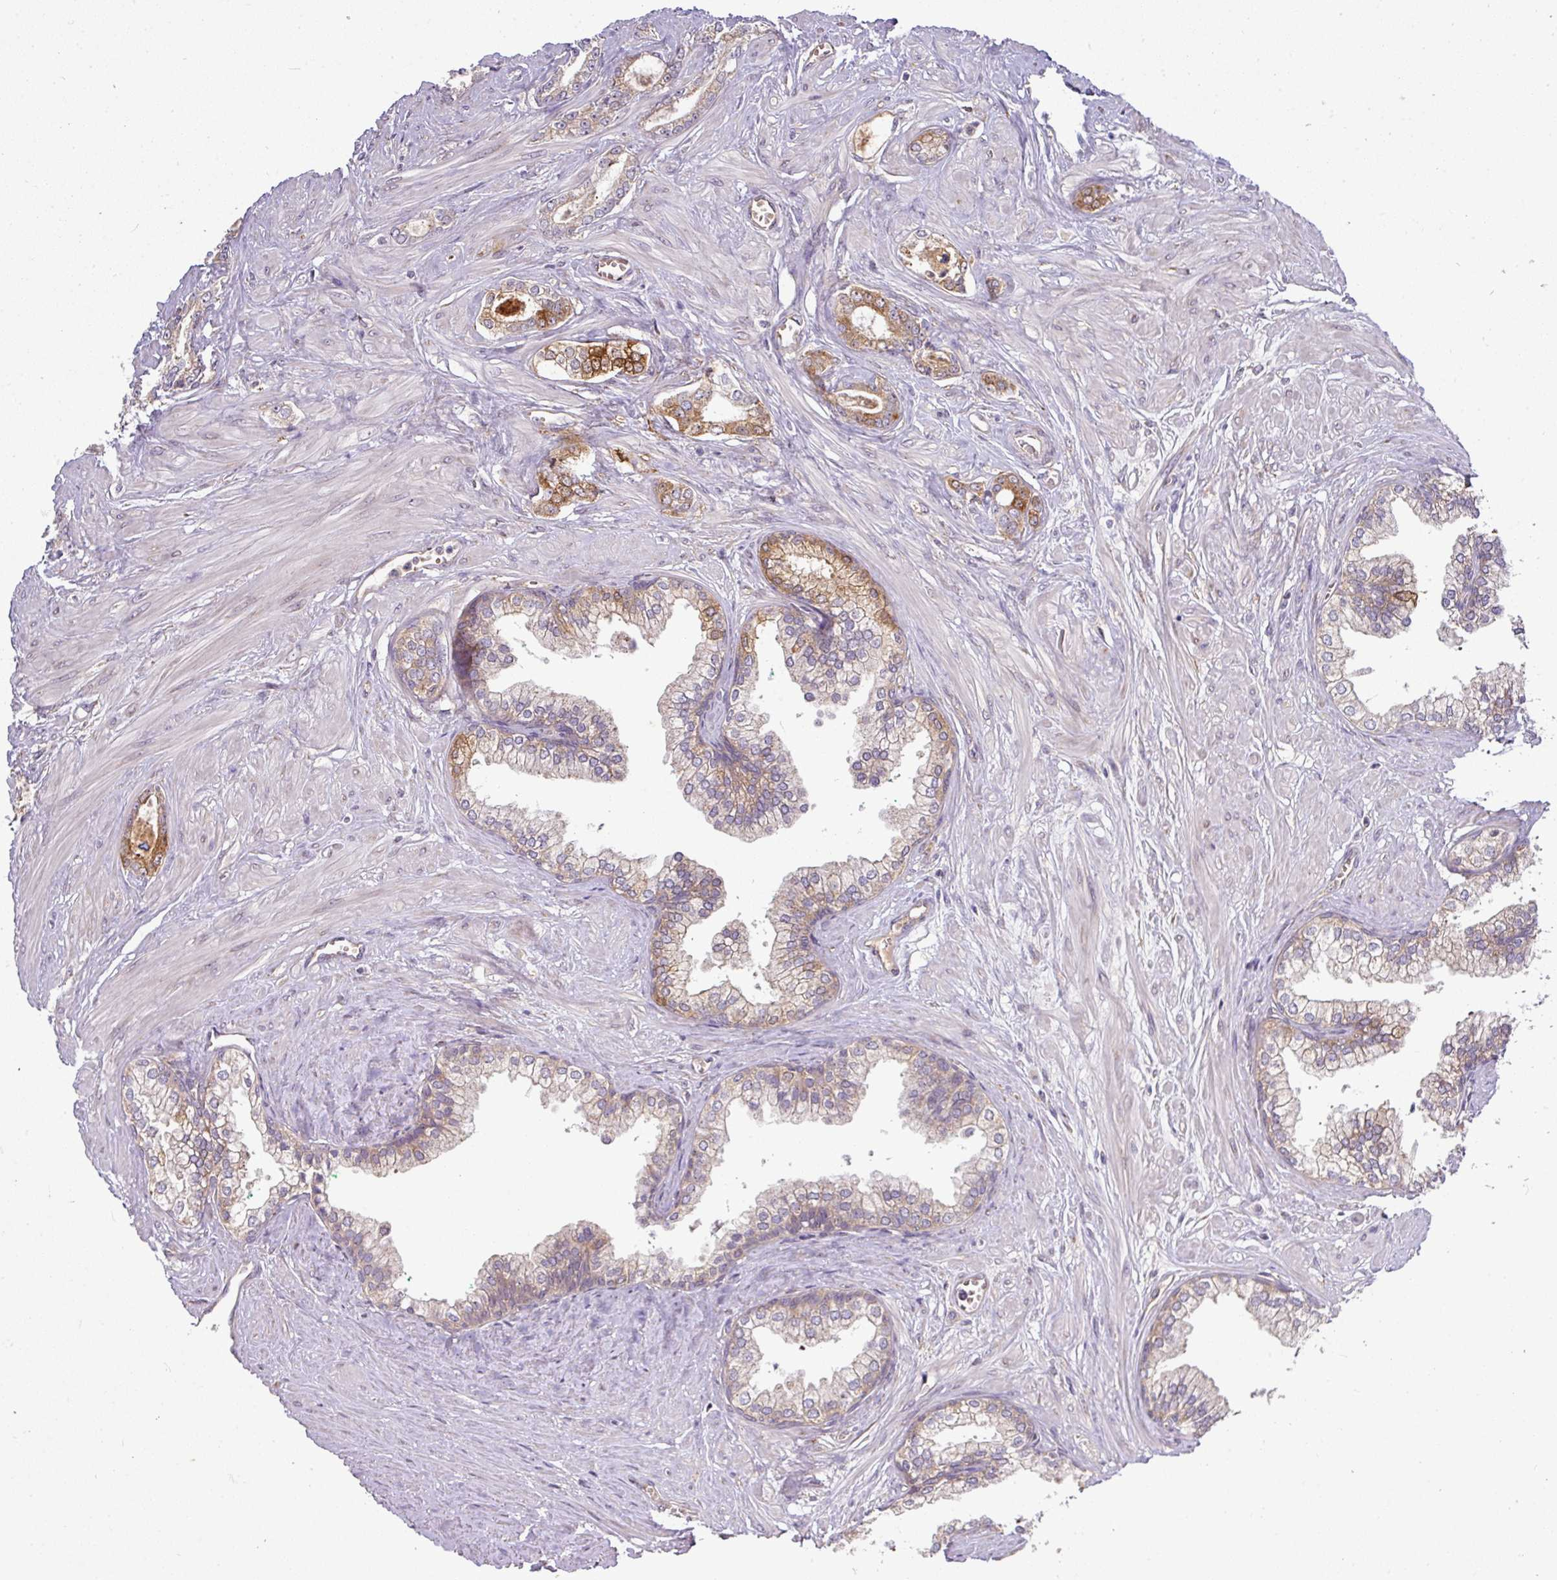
{"staining": {"intensity": "moderate", "quantity": ">75%", "location": "cytoplasmic/membranous"}, "tissue": "prostate cancer", "cell_type": "Tumor cells", "image_type": "cancer", "snomed": [{"axis": "morphology", "description": "Adenocarcinoma, Low grade"}, {"axis": "topography", "description": "Prostate"}], "caption": "Low-grade adenocarcinoma (prostate) tissue shows moderate cytoplasmic/membranous positivity in about >75% of tumor cells, visualized by immunohistochemistry. (IHC, brightfield microscopy, high magnification).", "gene": "GALP", "patient": {"sex": "male", "age": 60}}